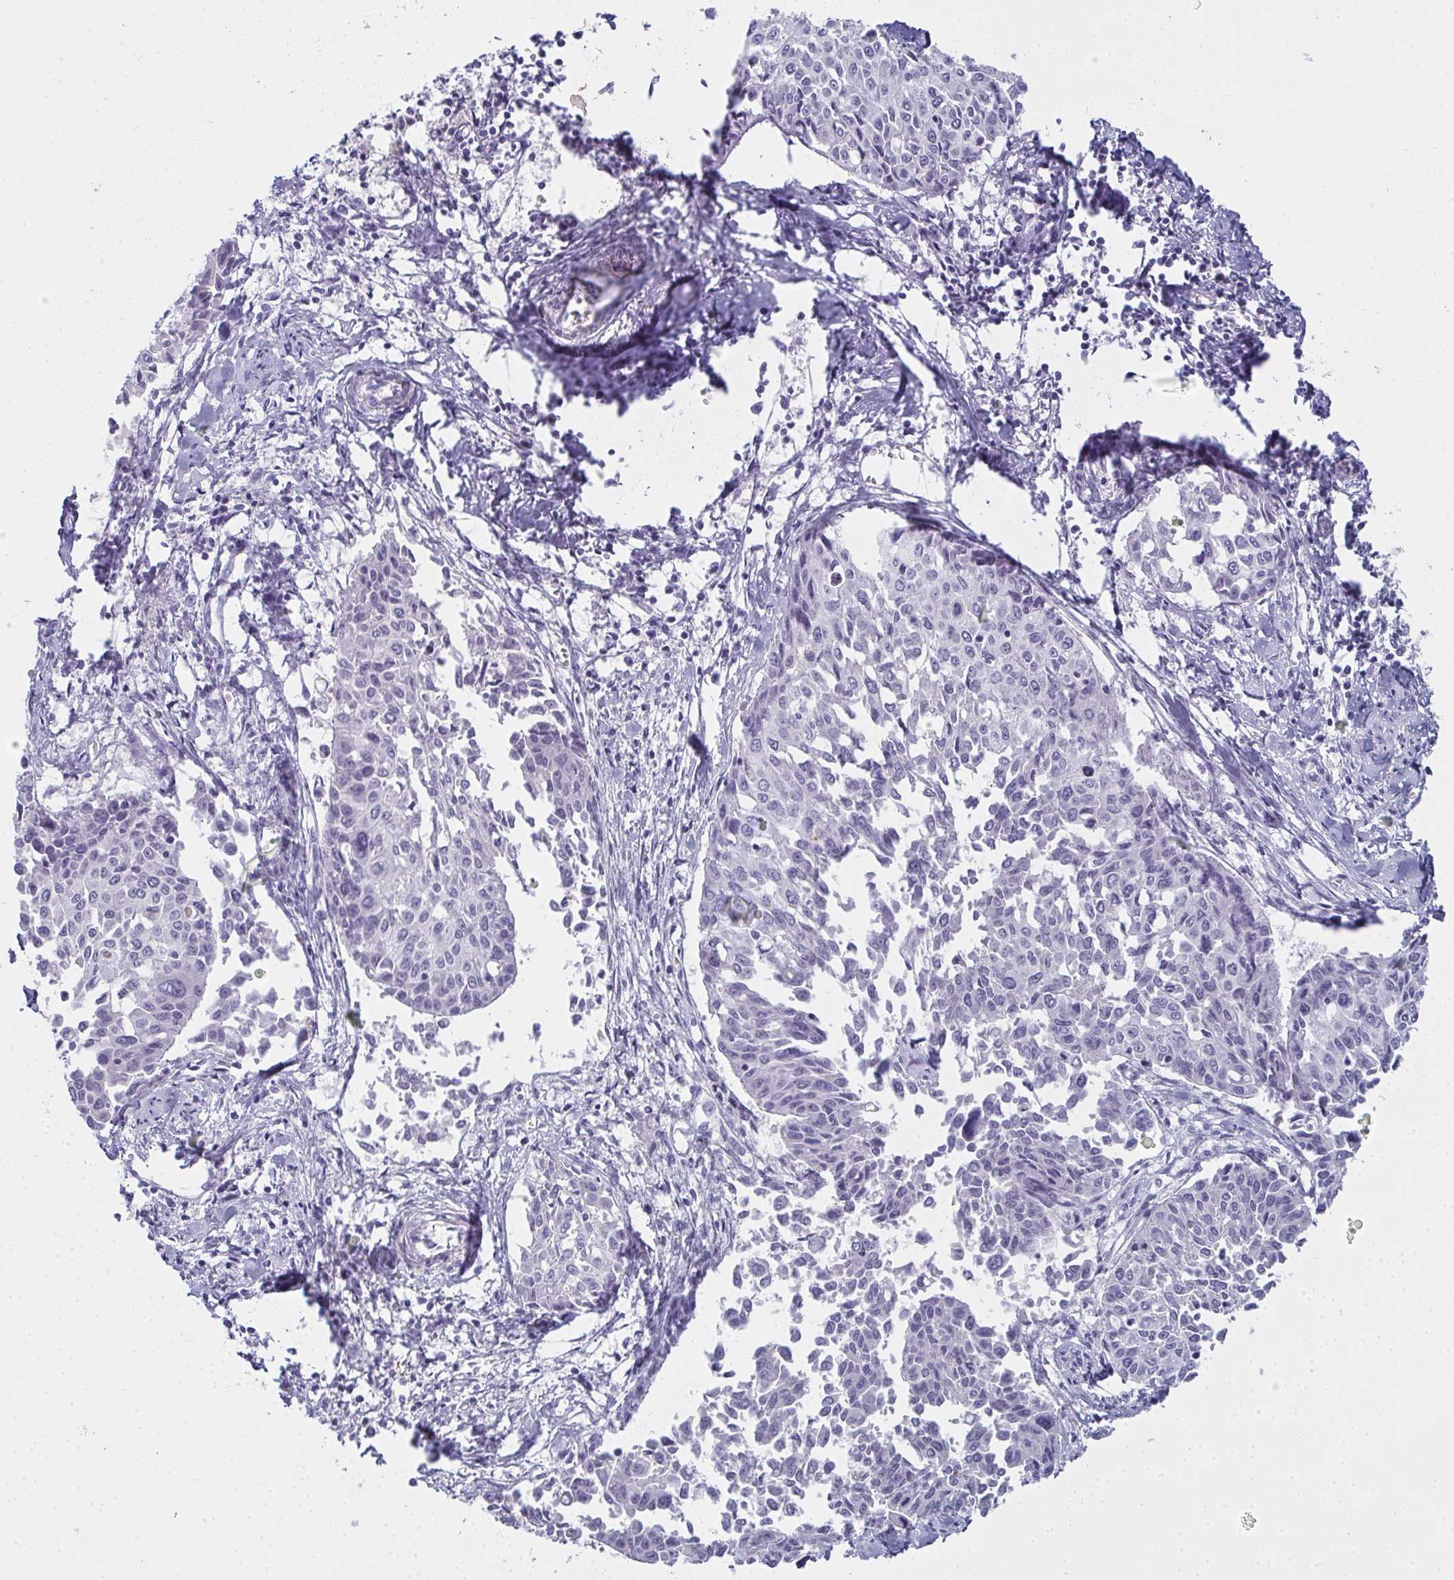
{"staining": {"intensity": "negative", "quantity": "none", "location": "none"}, "tissue": "cervical cancer", "cell_type": "Tumor cells", "image_type": "cancer", "snomed": [{"axis": "morphology", "description": "Squamous cell carcinoma, NOS"}, {"axis": "topography", "description": "Cervix"}], "caption": "Immunohistochemical staining of human squamous cell carcinoma (cervical) reveals no significant positivity in tumor cells.", "gene": "SLC36A2", "patient": {"sex": "female", "age": 50}}